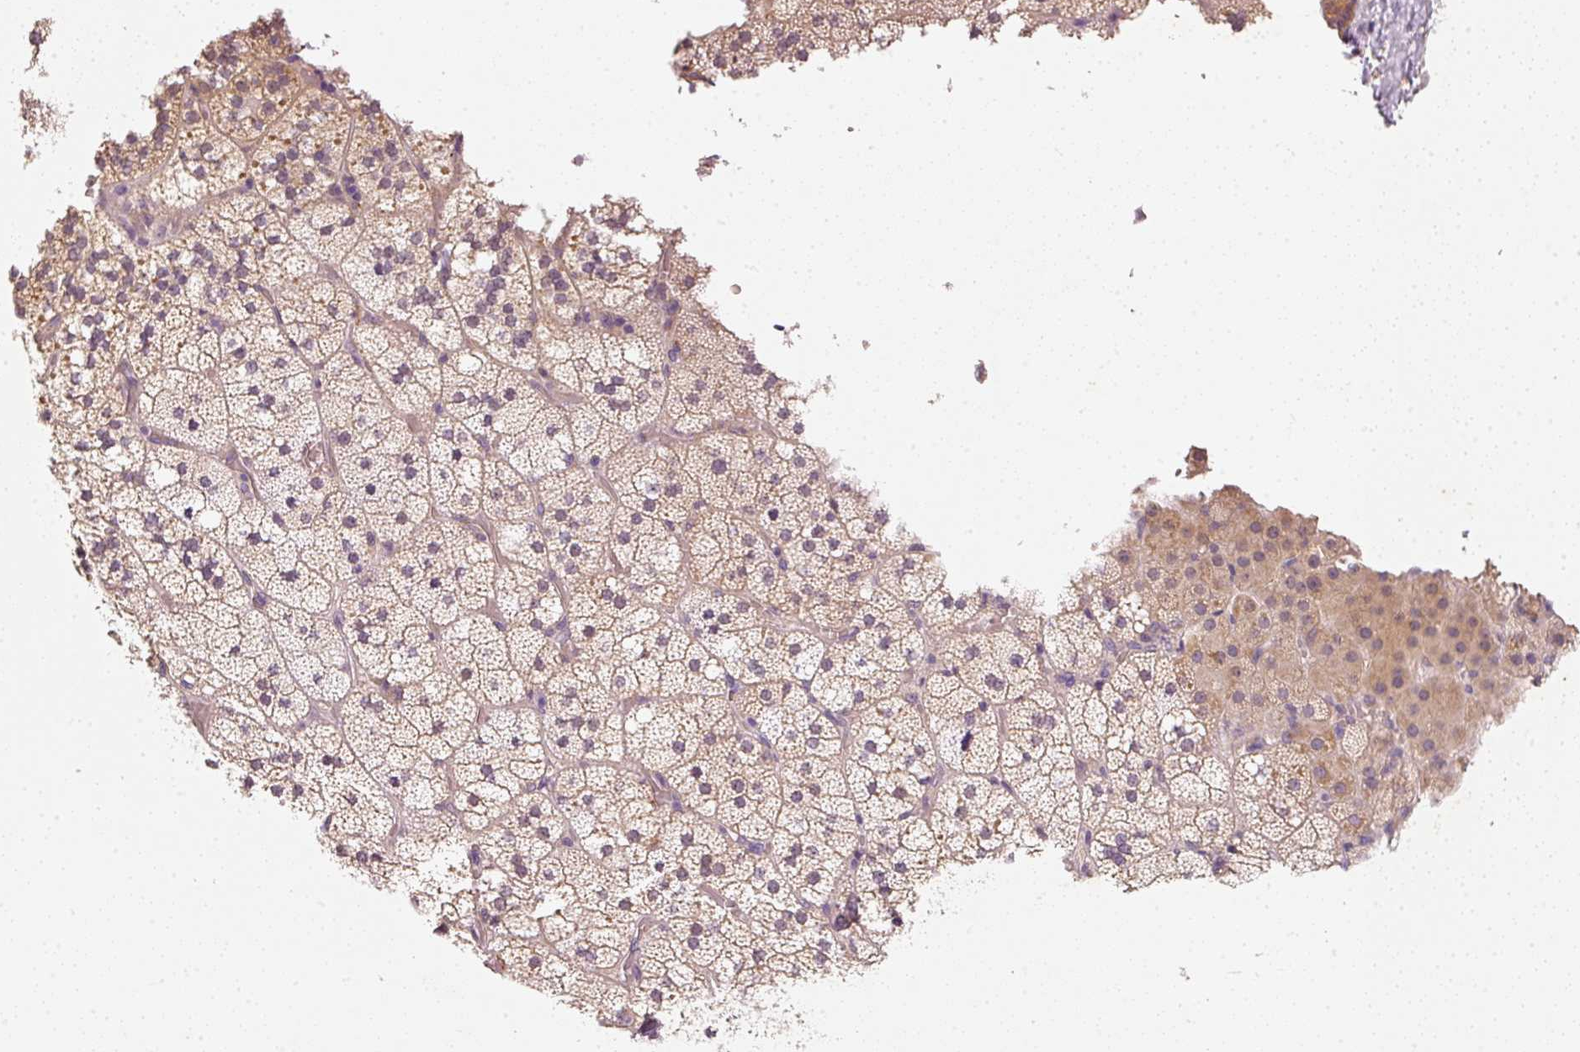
{"staining": {"intensity": "moderate", "quantity": ">75%", "location": "cytoplasmic/membranous"}, "tissue": "adrenal gland", "cell_type": "Glandular cells", "image_type": "normal", "snomed": [{"axis": "morphology", "description": "Normal tissue, NOS"}, {"axis": "topography", "description": "Adrenal gland"}], "caption": "Brown immunohistochemical staining in unremarkable human adrenal gland exhibits moderate cytoplasmic/membranous positivity in about >75% of glandular cells. (DAB IHC with brightfield microscopy, high magnification).", "gene": "RGL2", "patient": {"sex": "male", "age": 53}}